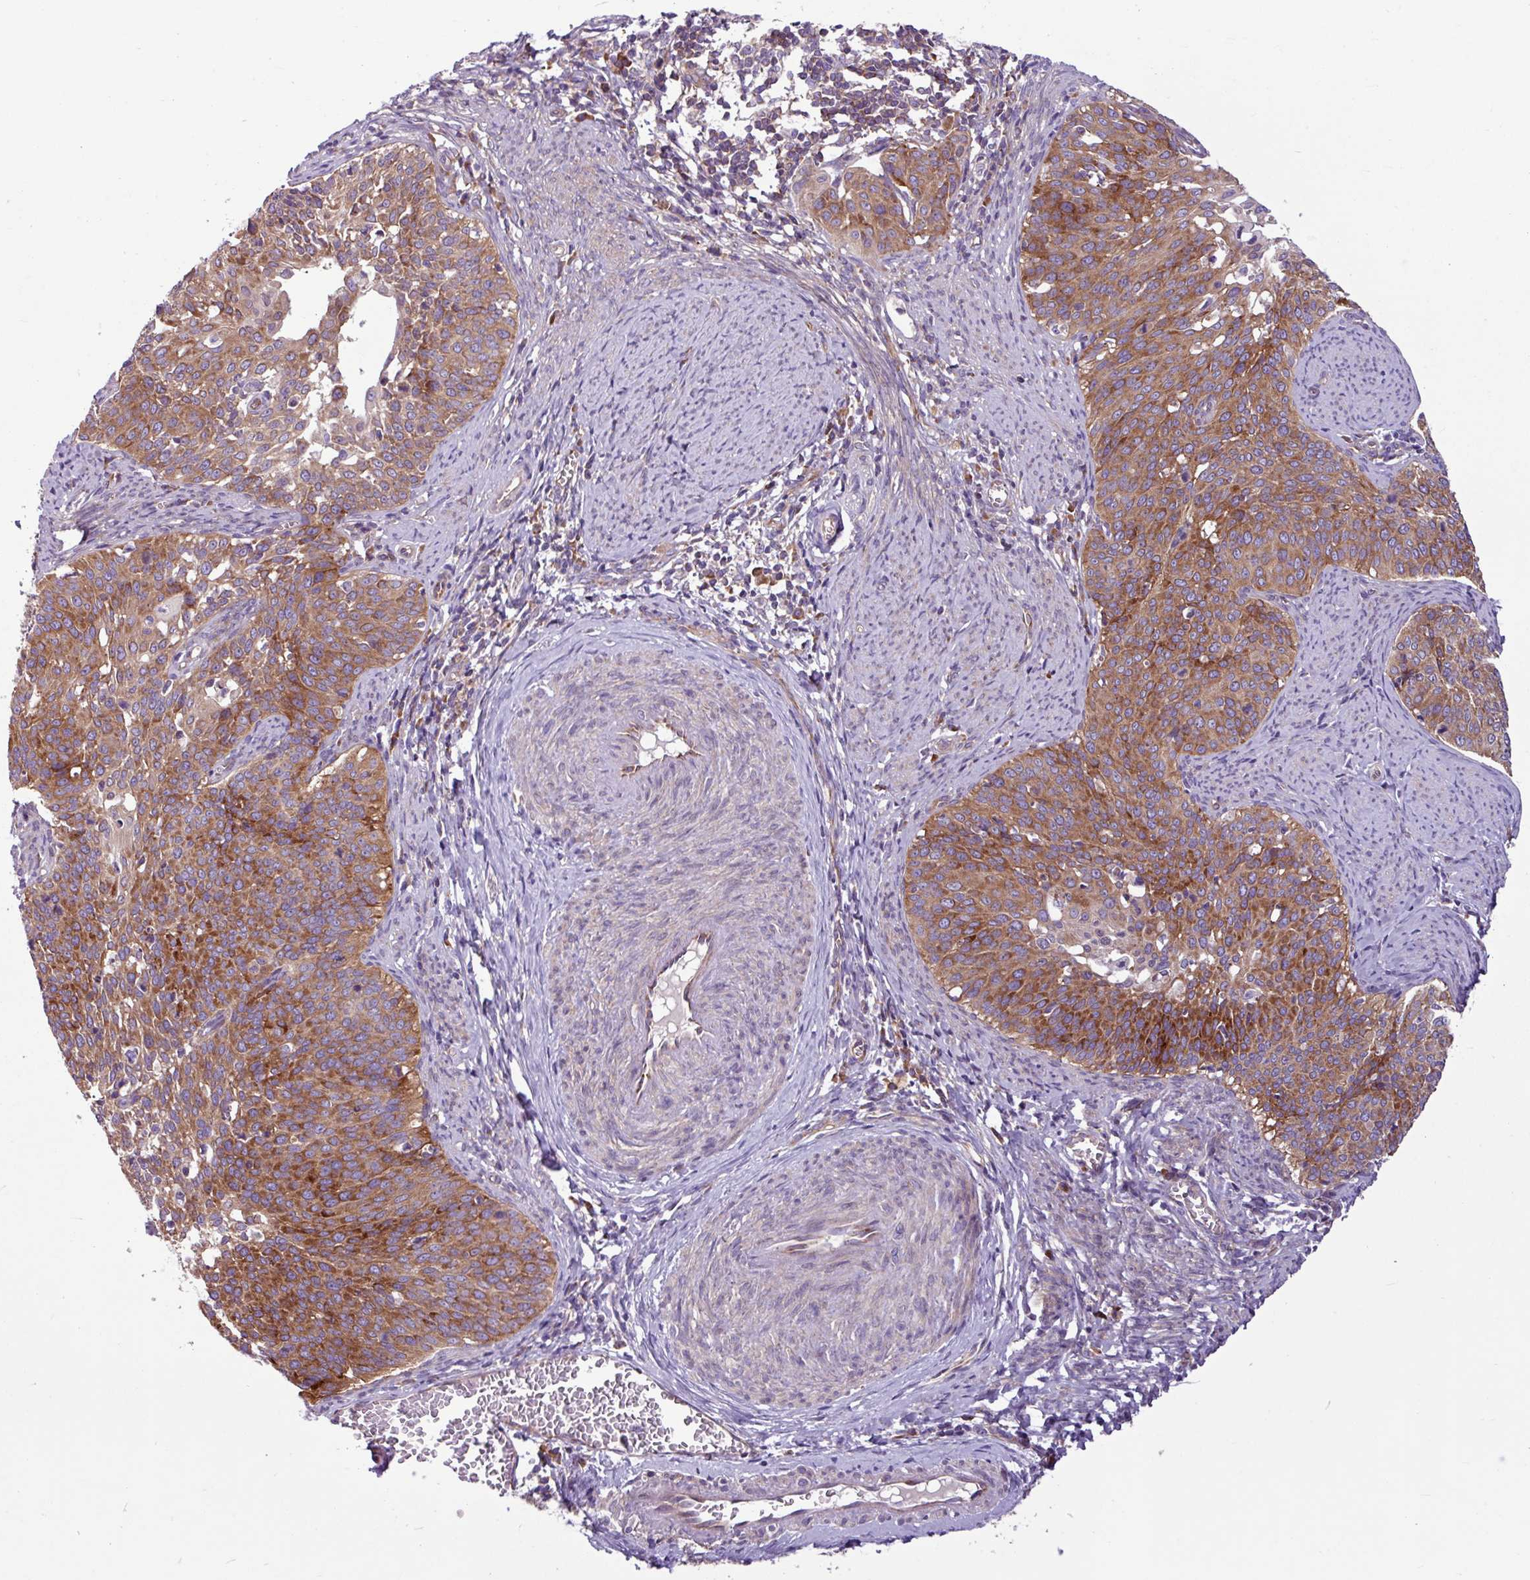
{"staining": {"intensity": "moderate", "quantity": ">75%", "location": "cytoplasmic/membranous"}, "tissue": "cervical cancer", "cell_type": "Tumor cells", "image_type": "cancer", "snomed": [{"axis": "morphology", "description": "Squamous cell carcinoma, NOS"}, {"axis": "topography", "description": "Cervix"}], "caption": "A brown stain labels moderate cytoplasmic/membranous positivity of a protein in squamous cell carcinoma (cervical) tumor cells. (brown staining indicates protein expression, while blue staining denotes nuclei).", "gene": "MROH2A", "patient": {"sex": "female", "age": 44}}